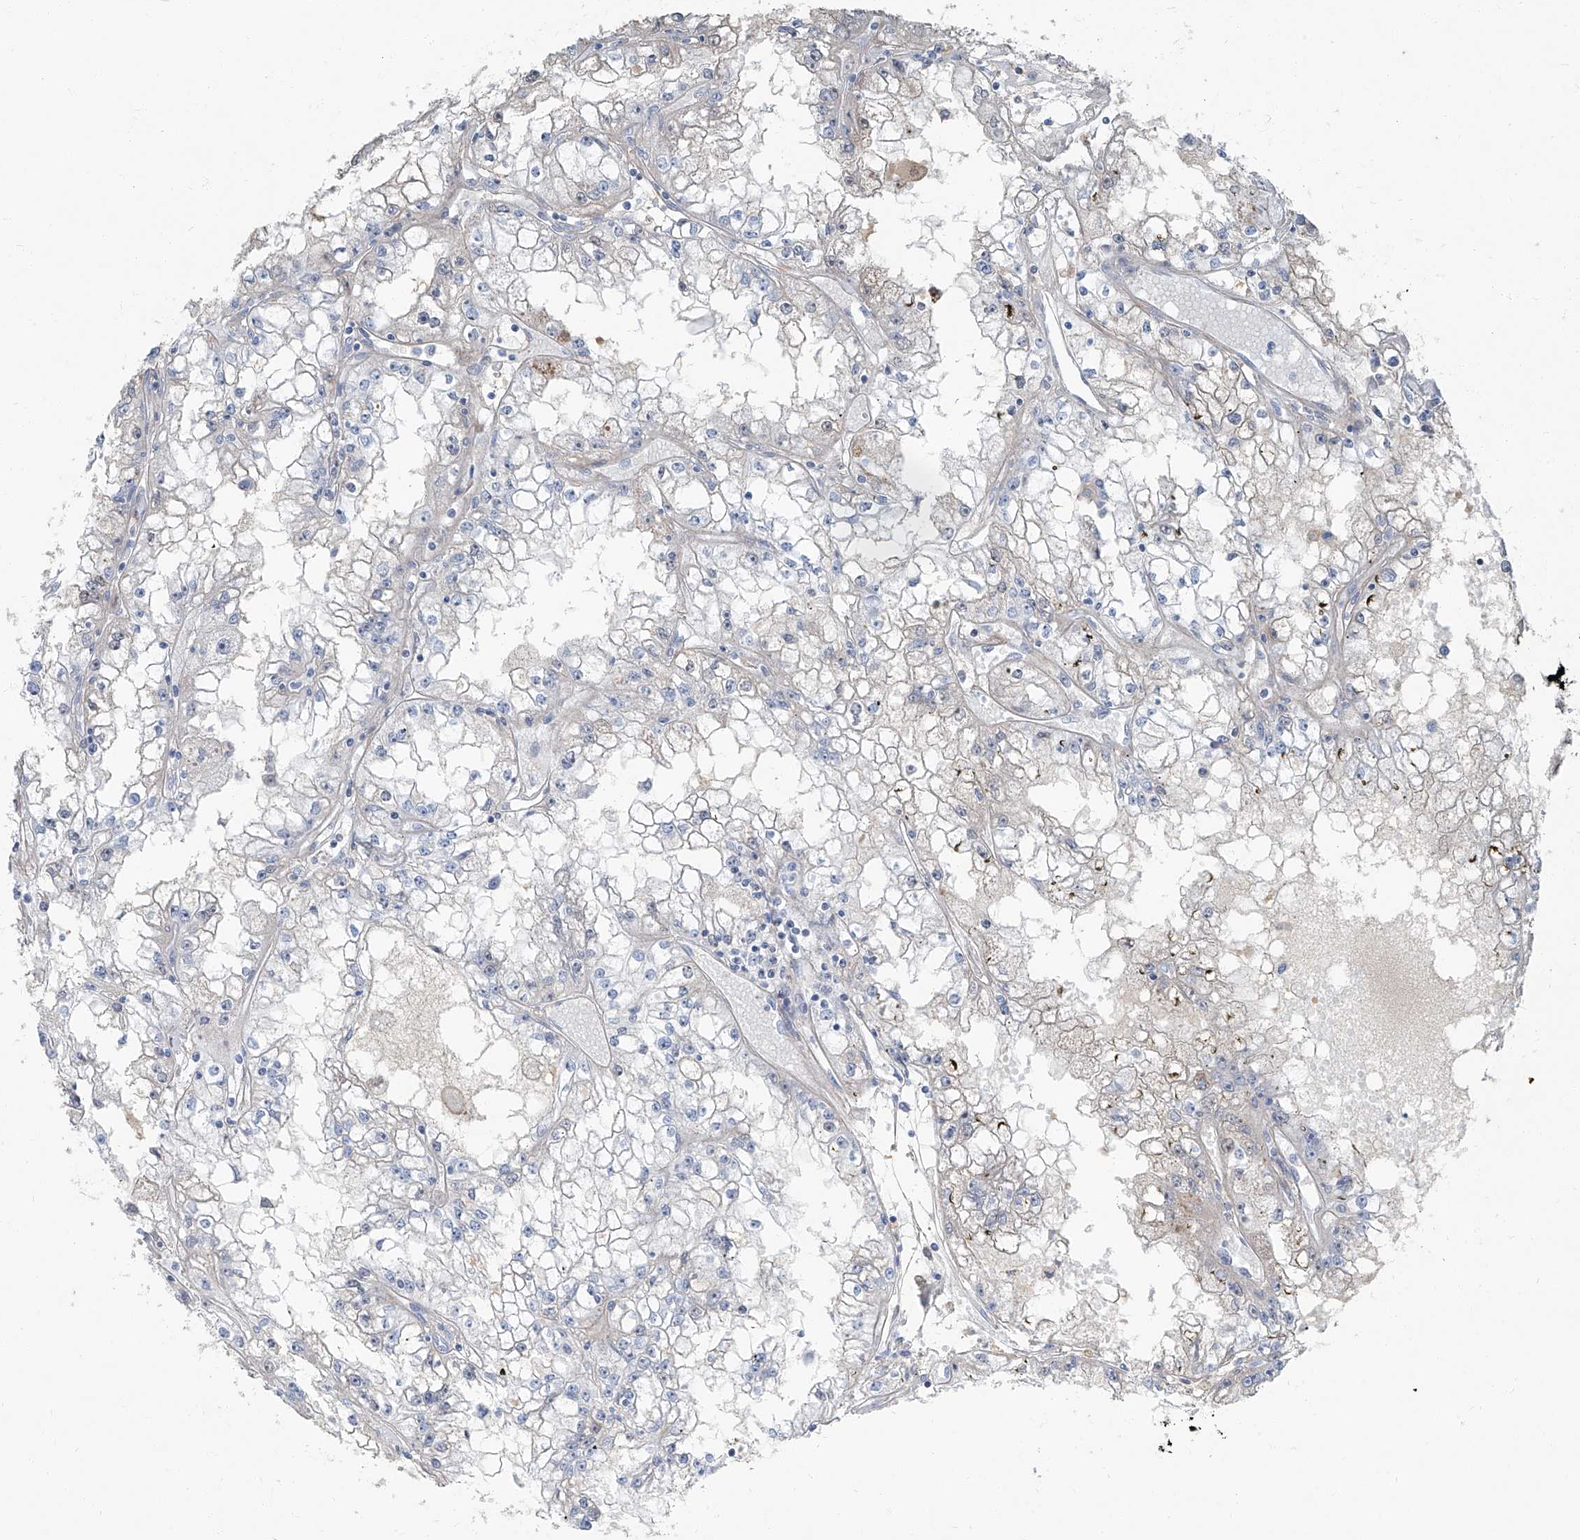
{"staining": {"intensity": "negative", "quantity": "none", "location": "none"}, "tissue": "renal cancer", "cell_type": "Tumor cells", "image_type": "cancer", "snomed": [{"axis": "morphology", "description": "Adenocarcinoma, NOS"}, {"axis": "topography", "description": "Kidney"}], "caption": "Protein analysis of renal adenocarcinoma displays no significant staining in tumor cells.", "gene": "HOXA3", "patient": {"sex": "male", "age": 56}}